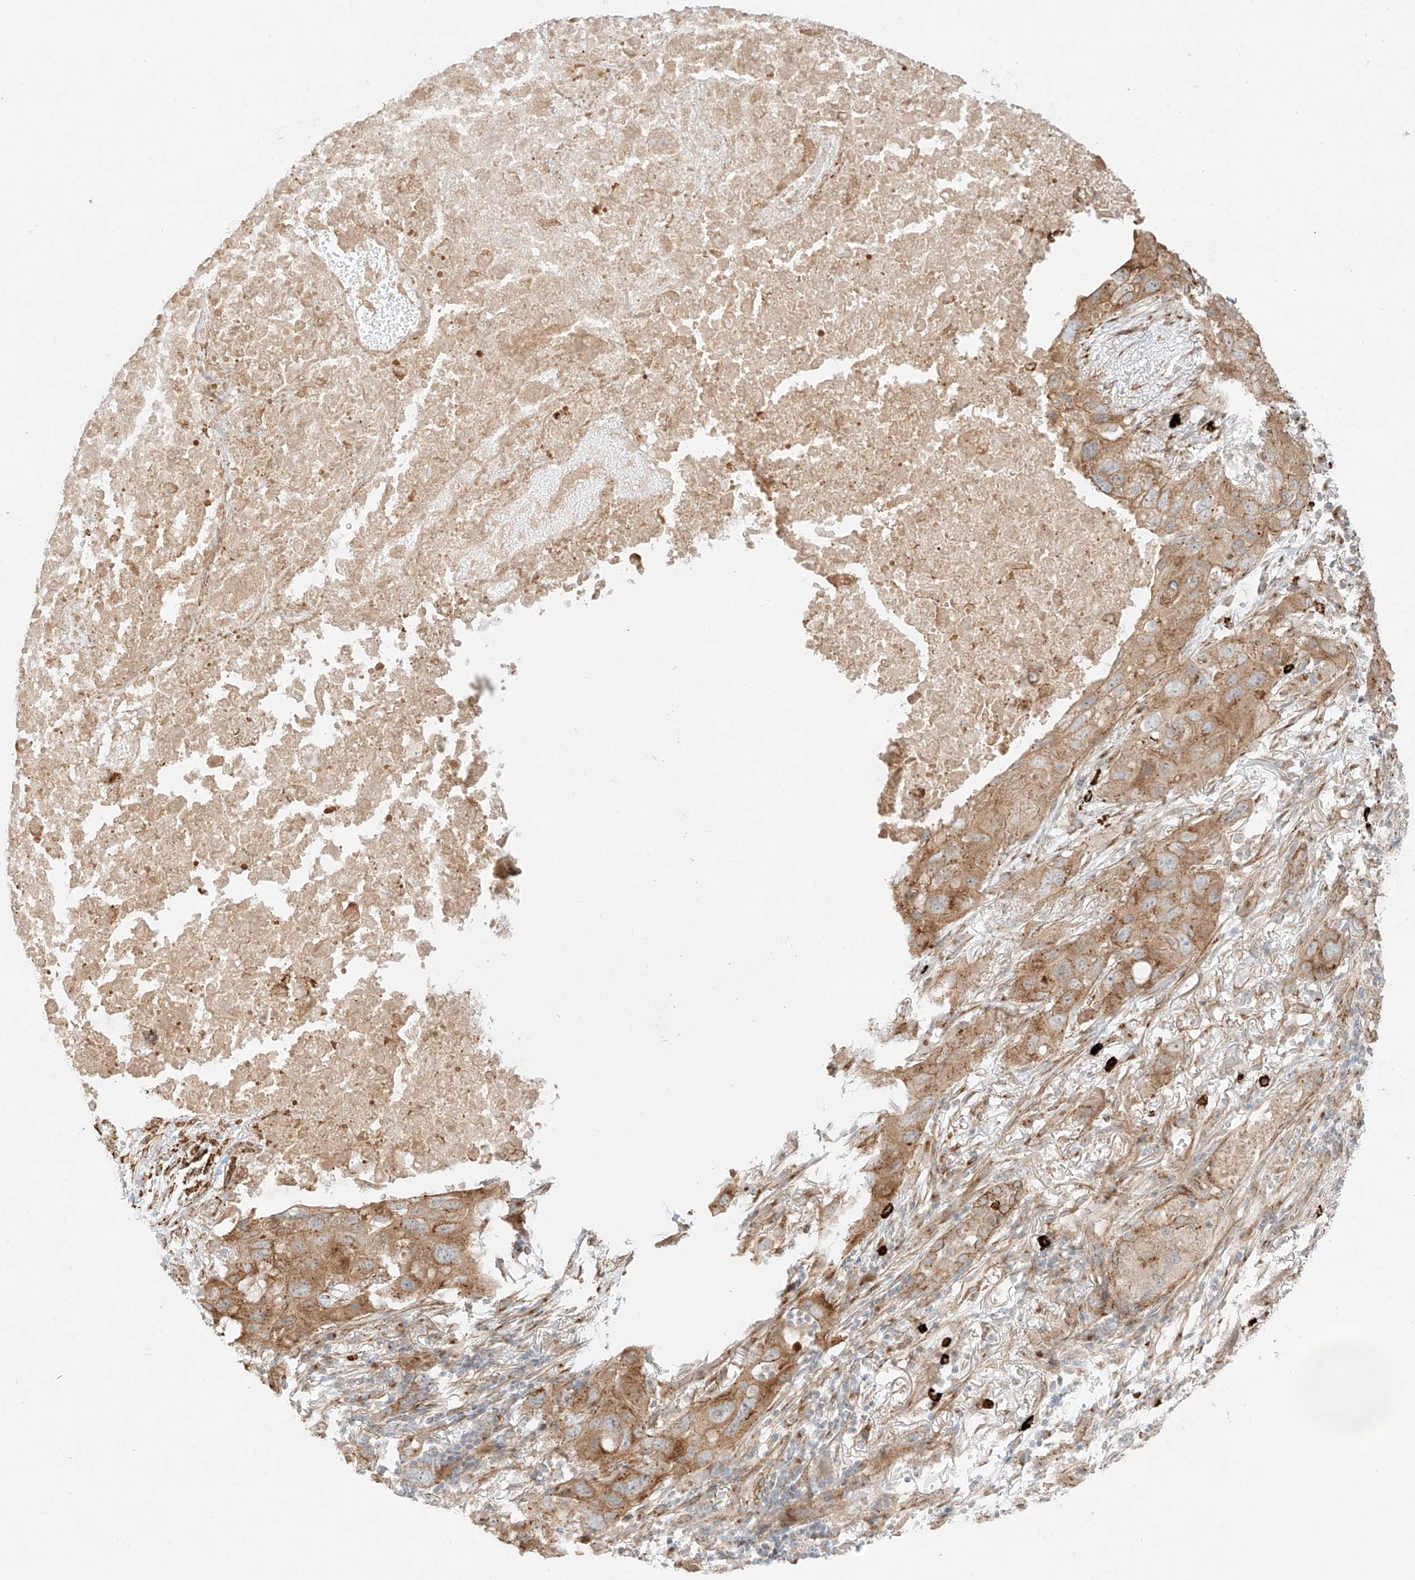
{"staining": {"intensity": "moderate", "quantity": ">75%", "location": "cytoplasmic/membranous"}, "tissue": "lung cancer", "cell_type": "Tumor cells", "image_type": "cancer", "snomed": [{"axis": "morphology", "description": "Squamous cell carcinoma, NOS"}, {"axis": "topography", "description": "Lung"}], "caption": "The photomicrograph reveals staining of lung squamous cell carcinoma, revealing moderate cytoplasmic/membranous protein expression (brown color) within tumor cells.", "gene": "ZNF287", "patient": {"sex": "female", "age": 73}}